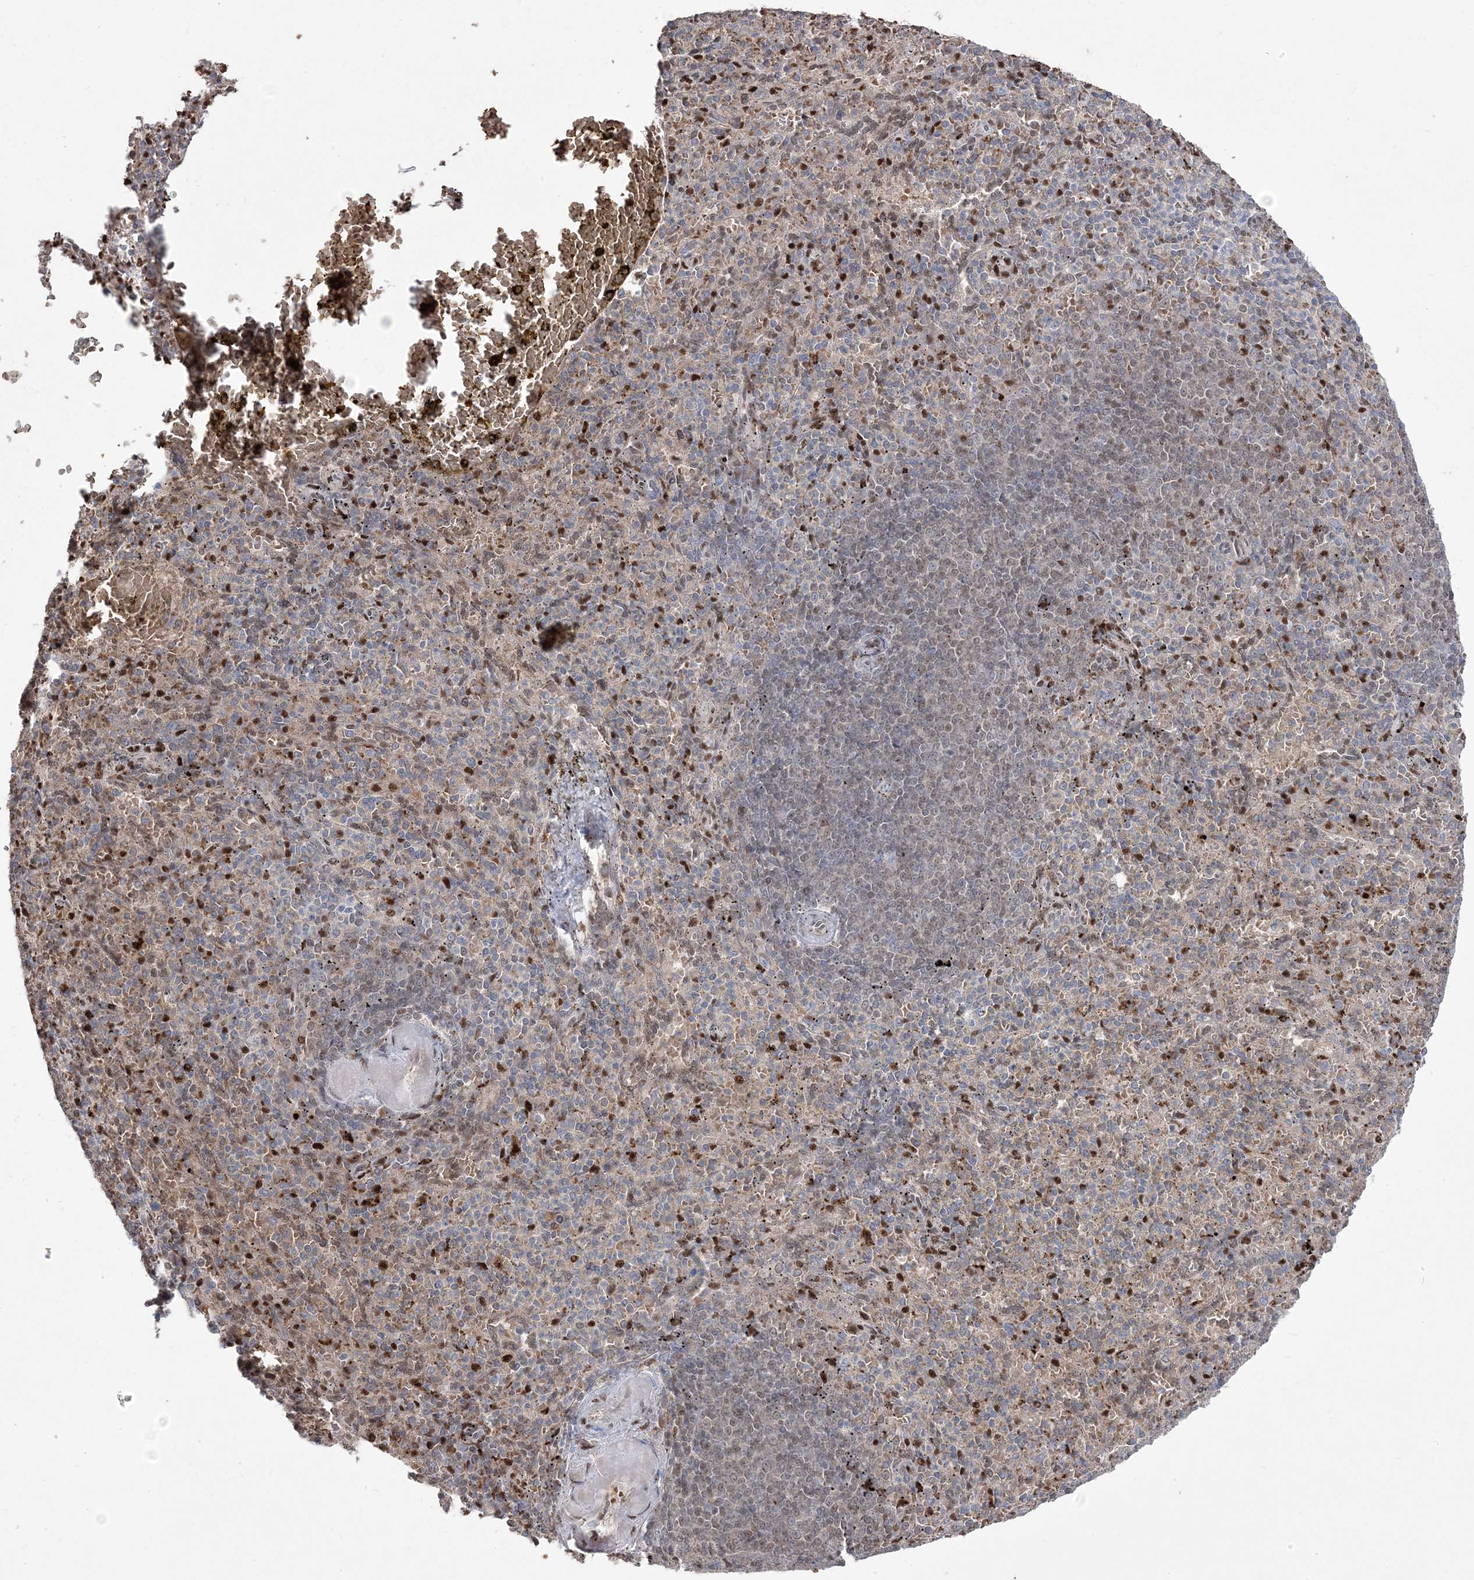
{"staining": {"intensity": "moderate", "quantity": "<25%", "location": "nuclear"}, "tissue": "spleen", "cell_type": "Cells in red pulp", "image_type": "normal", "snomed": [{"axis": "morphology", "description": "Normal tissue, NOS"}, {"axis": "topography", "description": "Spleen"}], "caption": "Protein analysis of unremarkable spleen reveals moderate nuclear staining in approximately <25% of cells in red pulp. (DAB IHC with brightfield microscopy, high magnification).", "gene": "PPOX", "patient": {"sex": "female", "age": 74}}